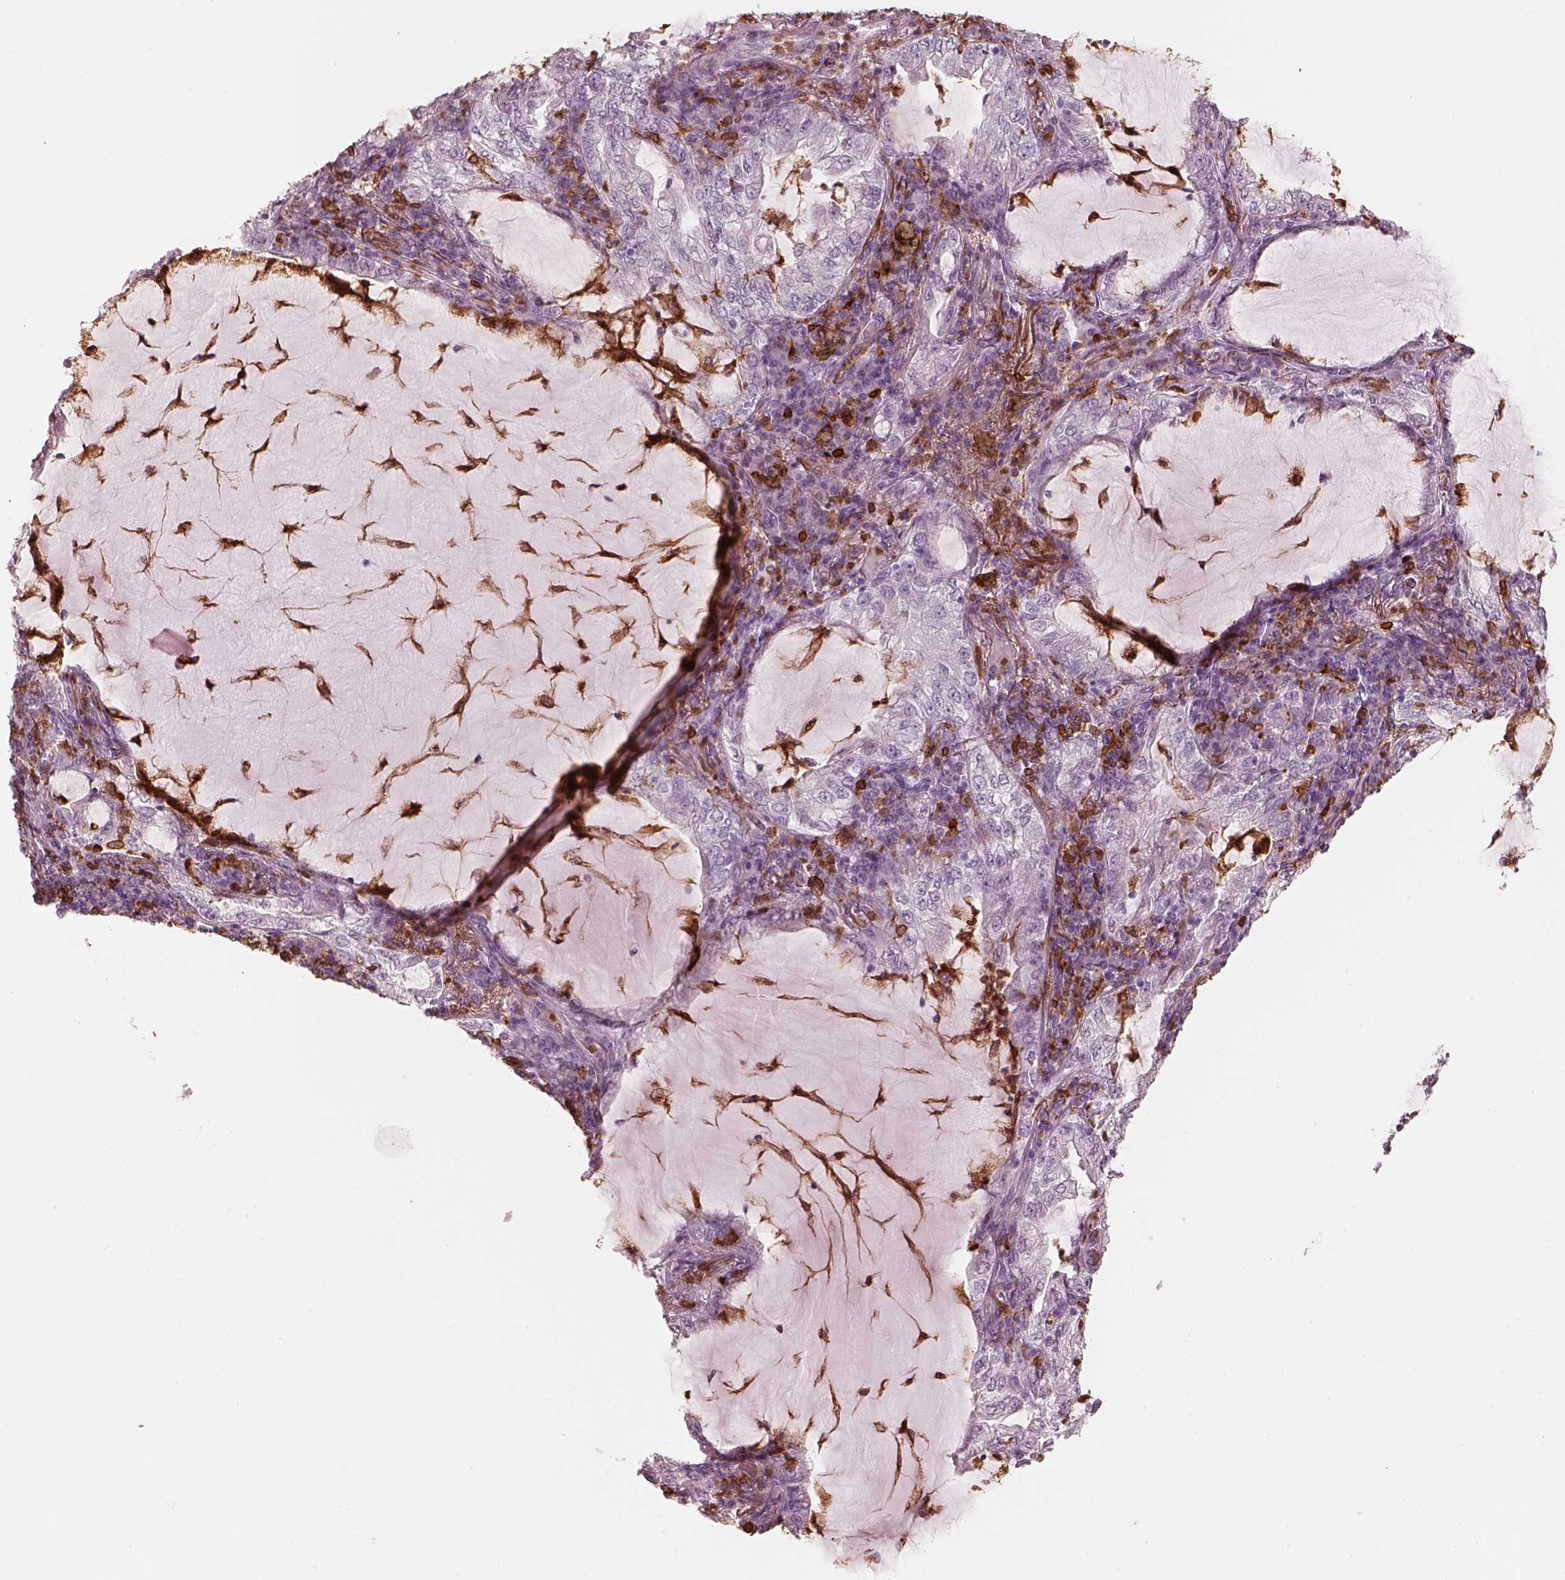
{"staining": {"intensity": "negative", "quantity": "none", "location": "none"}, "tissue": "lung cancer", "cell_type": "Tumor cells", "image_type": "cancer", "snomed": [{"axis": "morphology", "description": "Adenocarcinoma, NOS"}, {"axis": "topography", "description": "Lung"}], "caption": "High power microscopy micrograph of an immunohistochemistry (IHC) micrograph of adenocarcinoma (lung), revealing no significant positivity in tumor cells. Nuclei are stained in blue.", "gene": "ALOX5", "patient": {"sex": "female", "age": 73}}